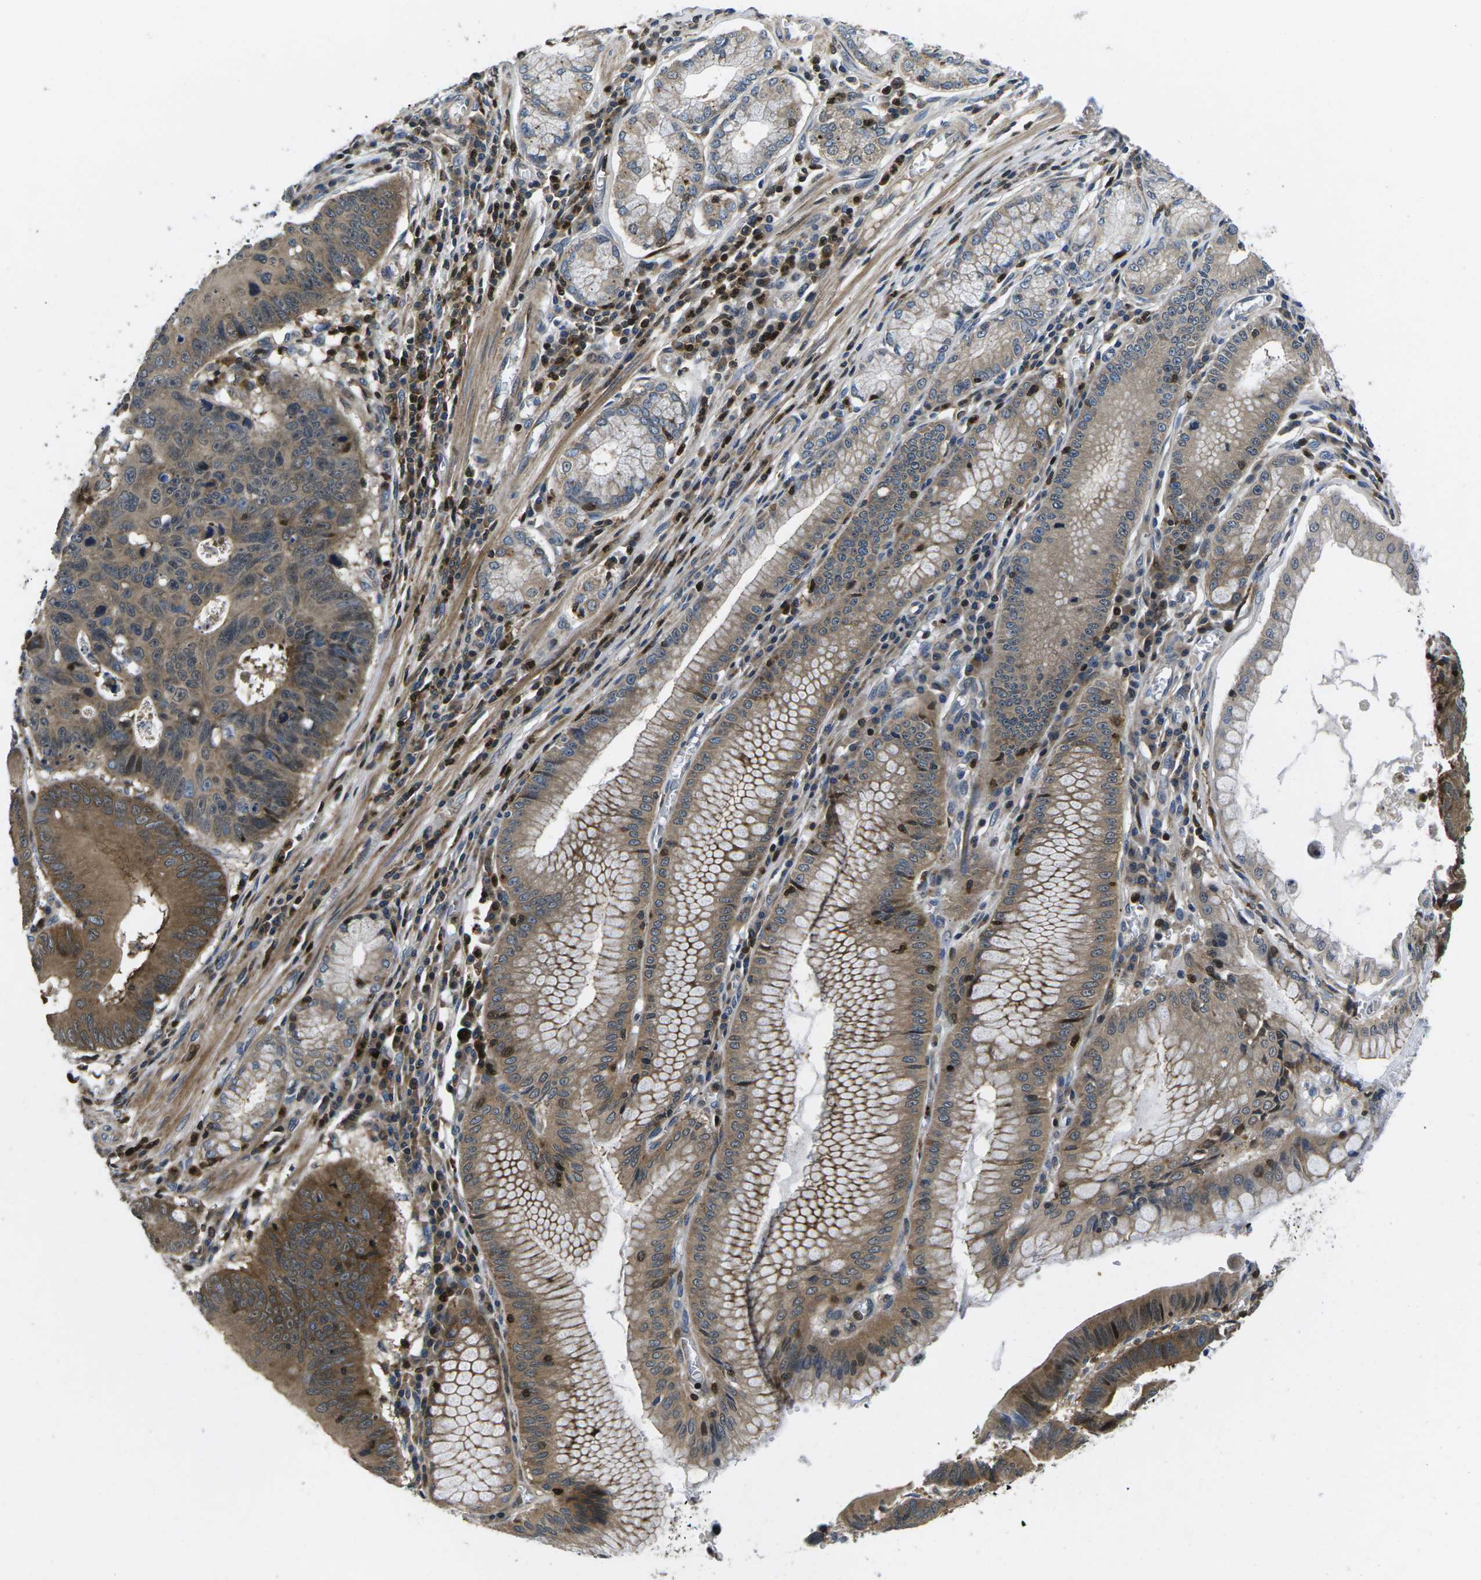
{"staining": {"intensity": "strong", "quantity": ">75%", "location": "cytoplasmic/membranous"}, "tissue": "stomach cancer", "cell_type": "Tumor cells", "image_type": "cancer", "snomed": [{"axis": "morphology", "description": "Adenocarcinoma, NOS"}, {"axis": "topography", "description": "Stomach"}], "caption": "Stomach cancer (adenocarcinoma) stained with a brown dye shows strong cytoplasmic/membranous positive positivity in approximately >75% of tumor cells.", "gene": "PLCE1", "patient": {"sex": "male", "age": 59}}